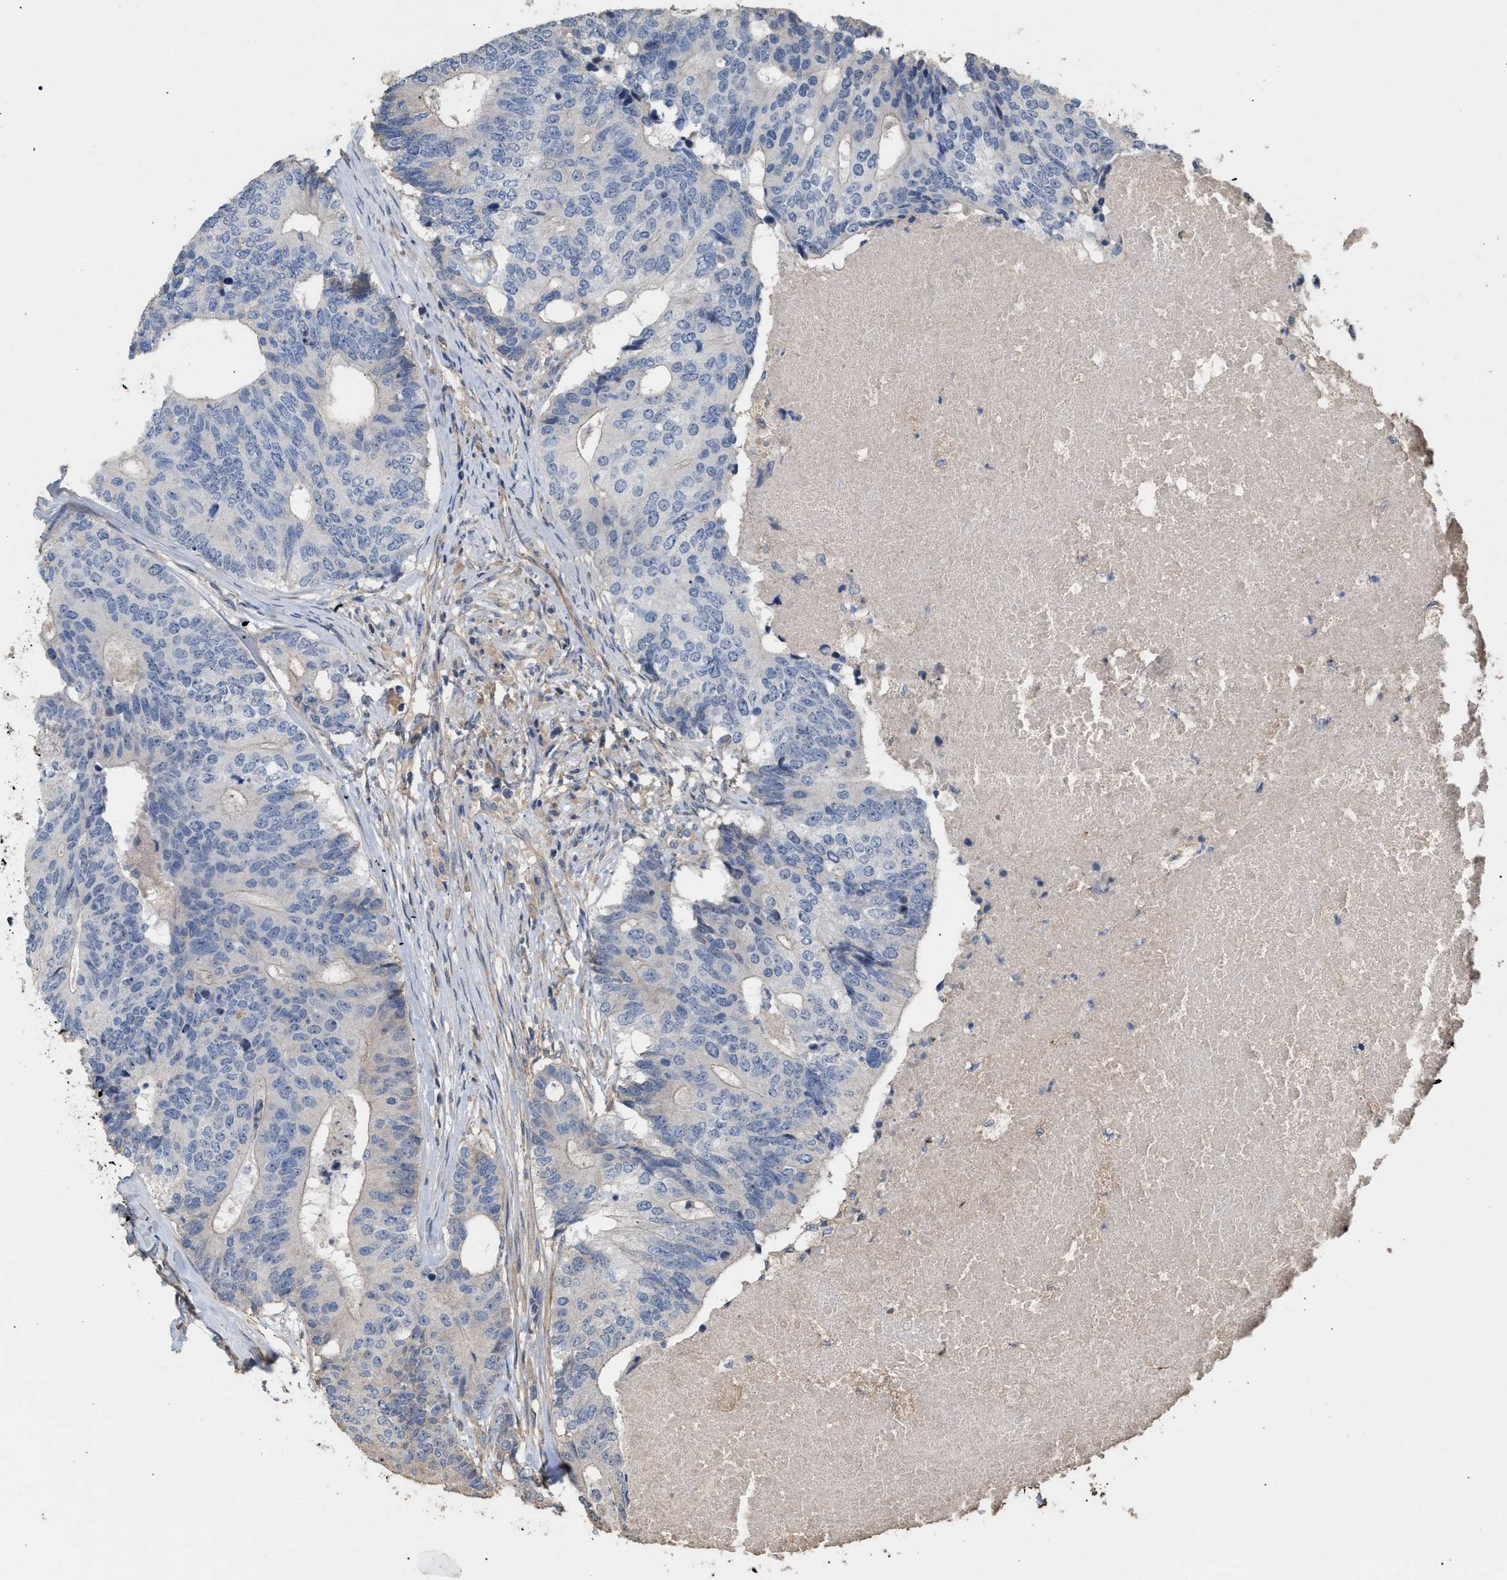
{"staining": {"intensity": "negative", "quantity": "none", "location": "none"}, "tissue": "colorectal cancer", "cell_type": "Tumor cells", "image_type": "cancer", "snomed": [{"axis": "morphology", "description": "Adenocarcinoma, NOS"}, {"axis": "topography", "description": "Colon"}], "caption": "Immunohistochemical staining of colorectal adenocarcinoma reveals no significant staining in tumor cells.", "gene": "HTRA3", "patient": {"sex": "female", "age": 67}}